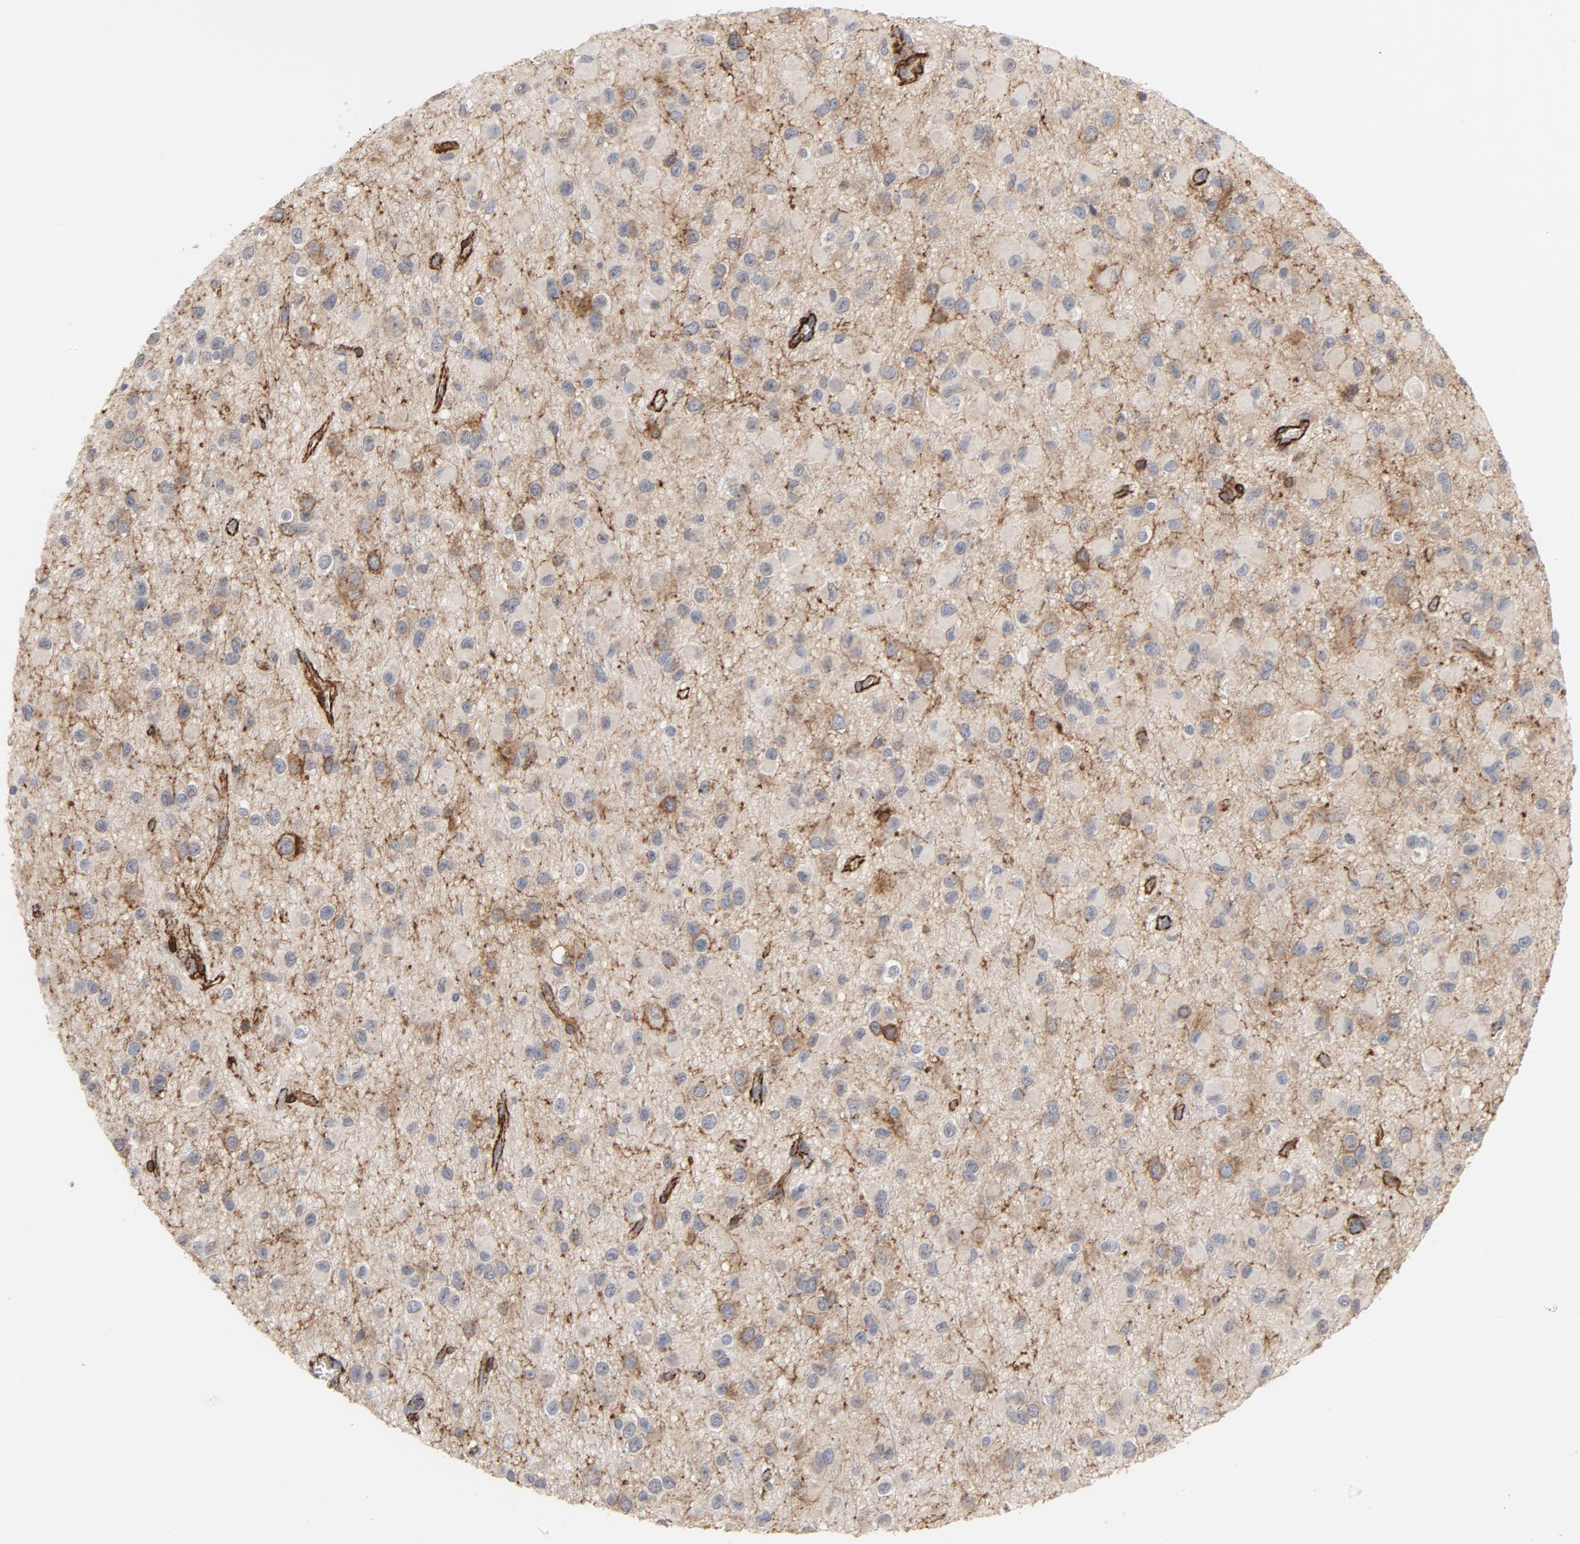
{"staining": {"intensity": "weak", "quantity": ">75%", "location": "cytoplasmic/membranous"}, "tissue": "glioma", "cell_type": "Tumor cells", "image_type": "cancer", "snomed": [{"axis": "morphology", "description": "Glioma, malignant, Low grade"}, {"axis": "topography", "description": "Brain"}], "caption": "Weak cytoplasmic/membranous protein staining is appreciated in about >75% of tumor cells in malignant low-grade glioma.", "gene": "GNG2", "patient": {"sex": "male", "age": 42}}